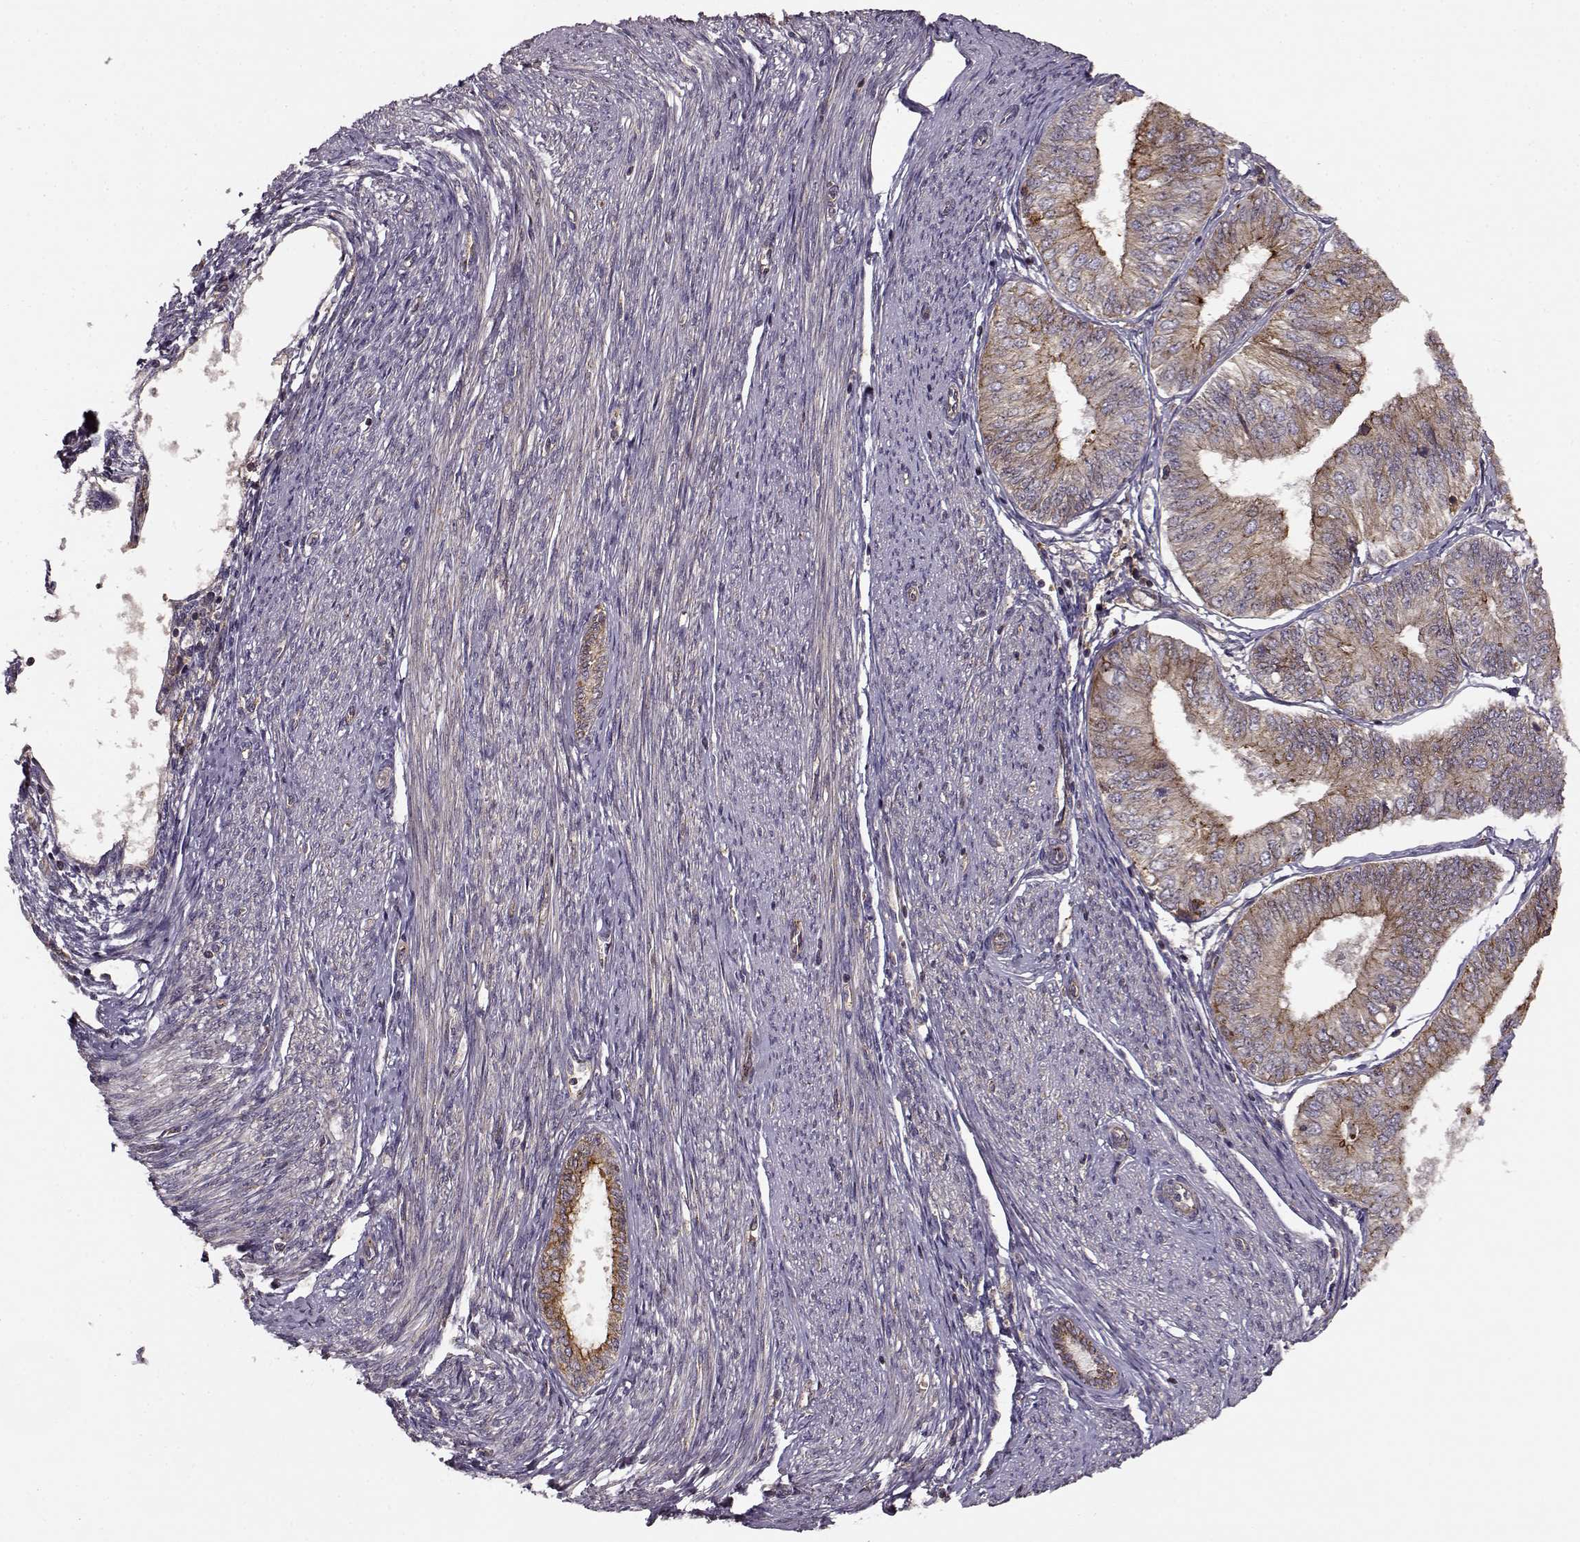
{"staining": {"intensity": "weak", "quantity": "25%-75%", "location": "cytoplasmic/membranous"}, "tissue": "endometrial cancer", "cell_type": "Tumor cells", "image_type": "cancer", "snomed": [{"axis": "morphology", "description": "Adenocarcinoma, NOS"}, {"axis": "topography", "description": "Endometrium"}], "caption": "Adenocarcinoma (endometrial) stained for a protein (brown) displays weak cytoplasmic/membranous positive expression in about 25%-75% of tumor cells.", "gene": "IFRD2", "patient": {"sex": "female", "age": 58}}